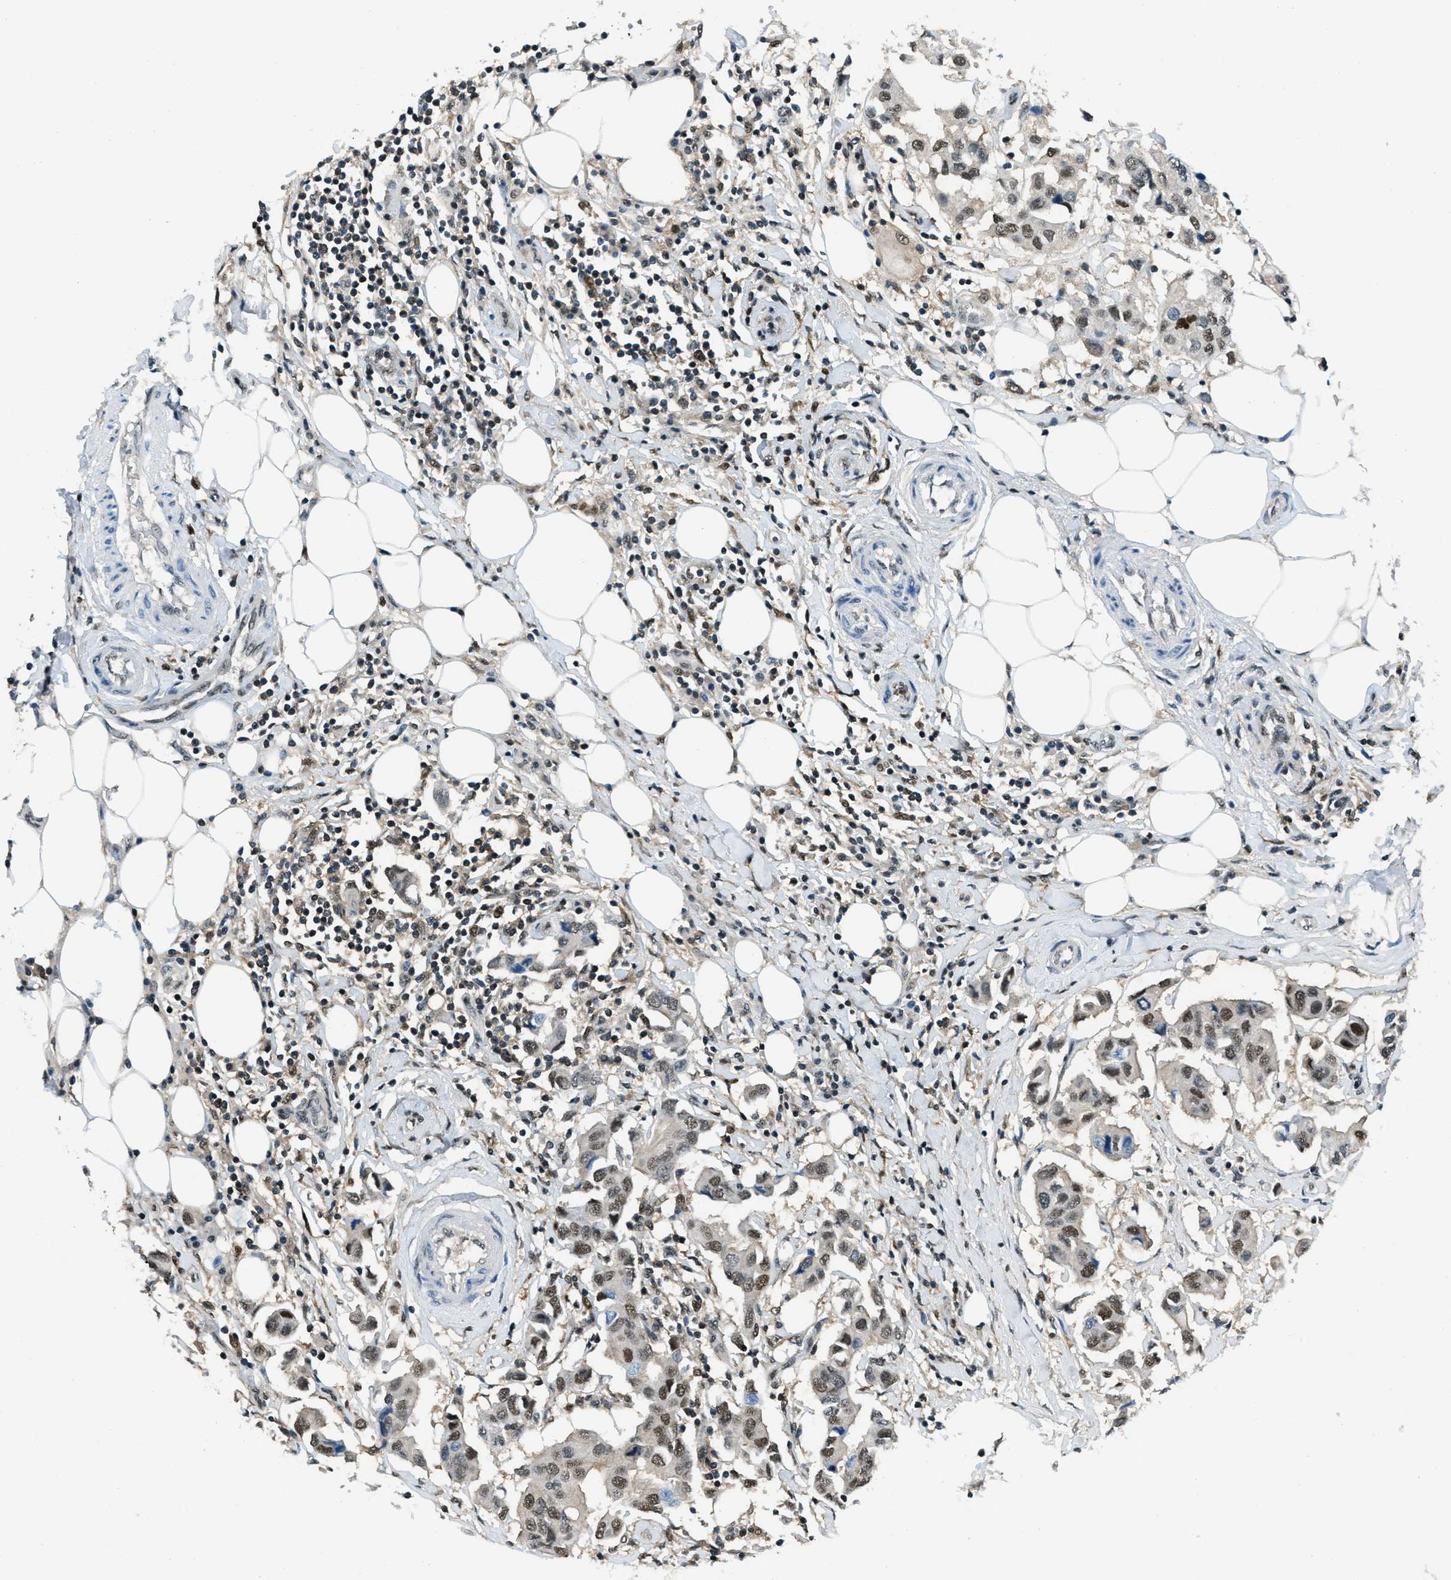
{"staining": {"intensity": "moderate", "quantity": ">75%", "location": "nuclear"}, "tissue": "breast cancer", "cell_type": "Tumor cells", "image_type": "cancer", "snomed": [{"axis": "morphology", "description": "Duct carcinoma"}, {"axis": "topography", "description": "Breast"}], "caption": "DAB immunohistochemical staining of breast cancer (invasive ductal carcinoma) demonstrates moderate nuclear protein expression in approximately >75% of tumor cells. (DAB IHC, brown staining for protein, blue staining for nuclei).", "gene": "OGFR", "patient": {"sex": "female", "age": 80}}